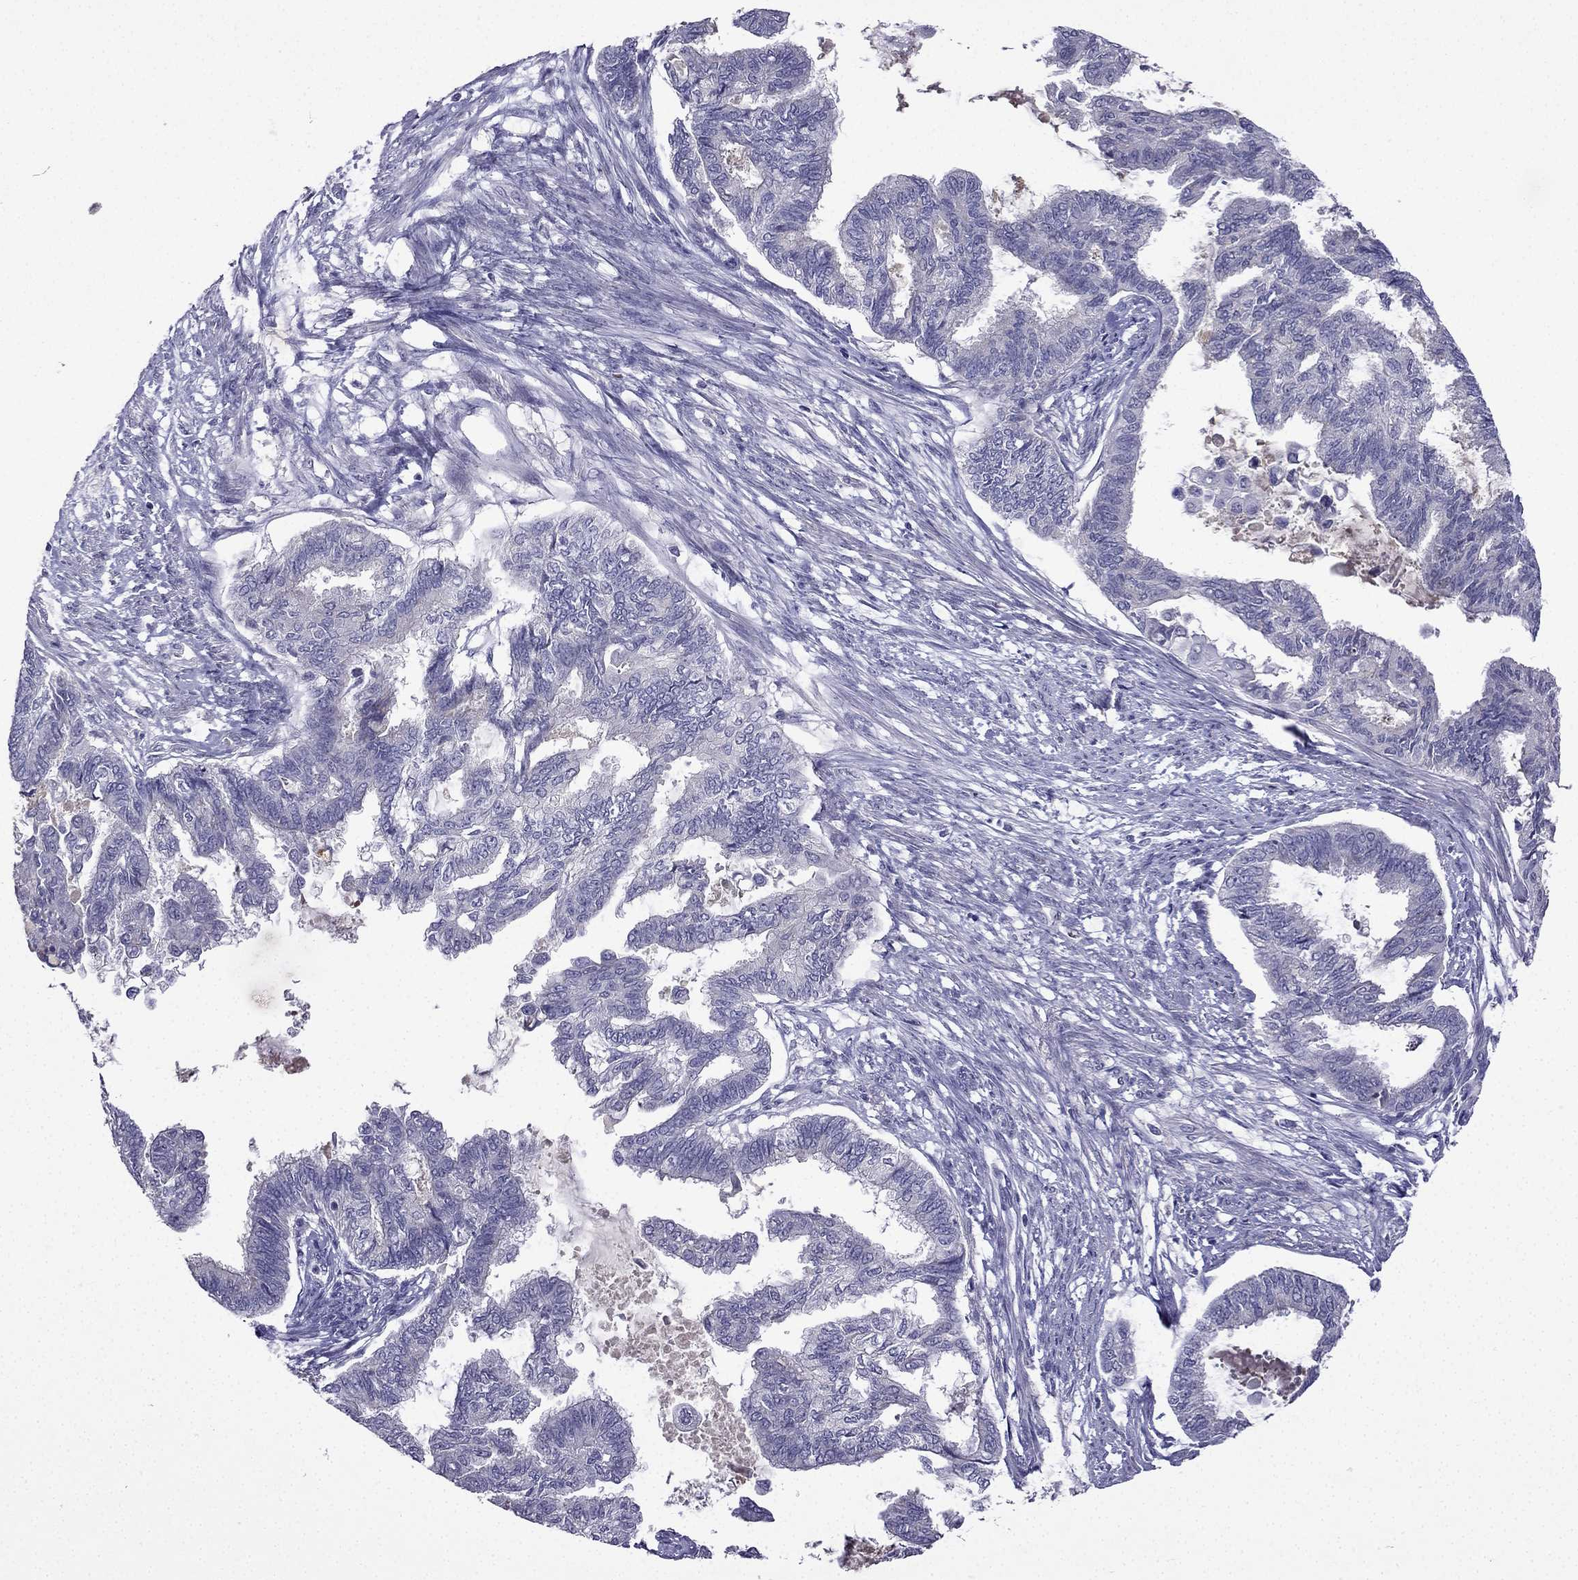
{"staining": {"intensity": "negative", "quantity": "none", "location": "none"}, "tissue": "endometrial cancer", "cell_type": "Tumor cells", "image_type": "cancer", "snomed": [{"axis": "morphology", "description": "Adenocarcinoma, NOS"}, {"axis": "topography", "description": "Endometrium"}], "caption": "This image is of adenocarcinoma (endometrial) stained with immunohistochemistry to label a protein in brown with the nuclei are counter-stained blue. There is no expression in tumor cells.", "gene": "UHRF1", "patient": {"sex": "female", "age": 86}}